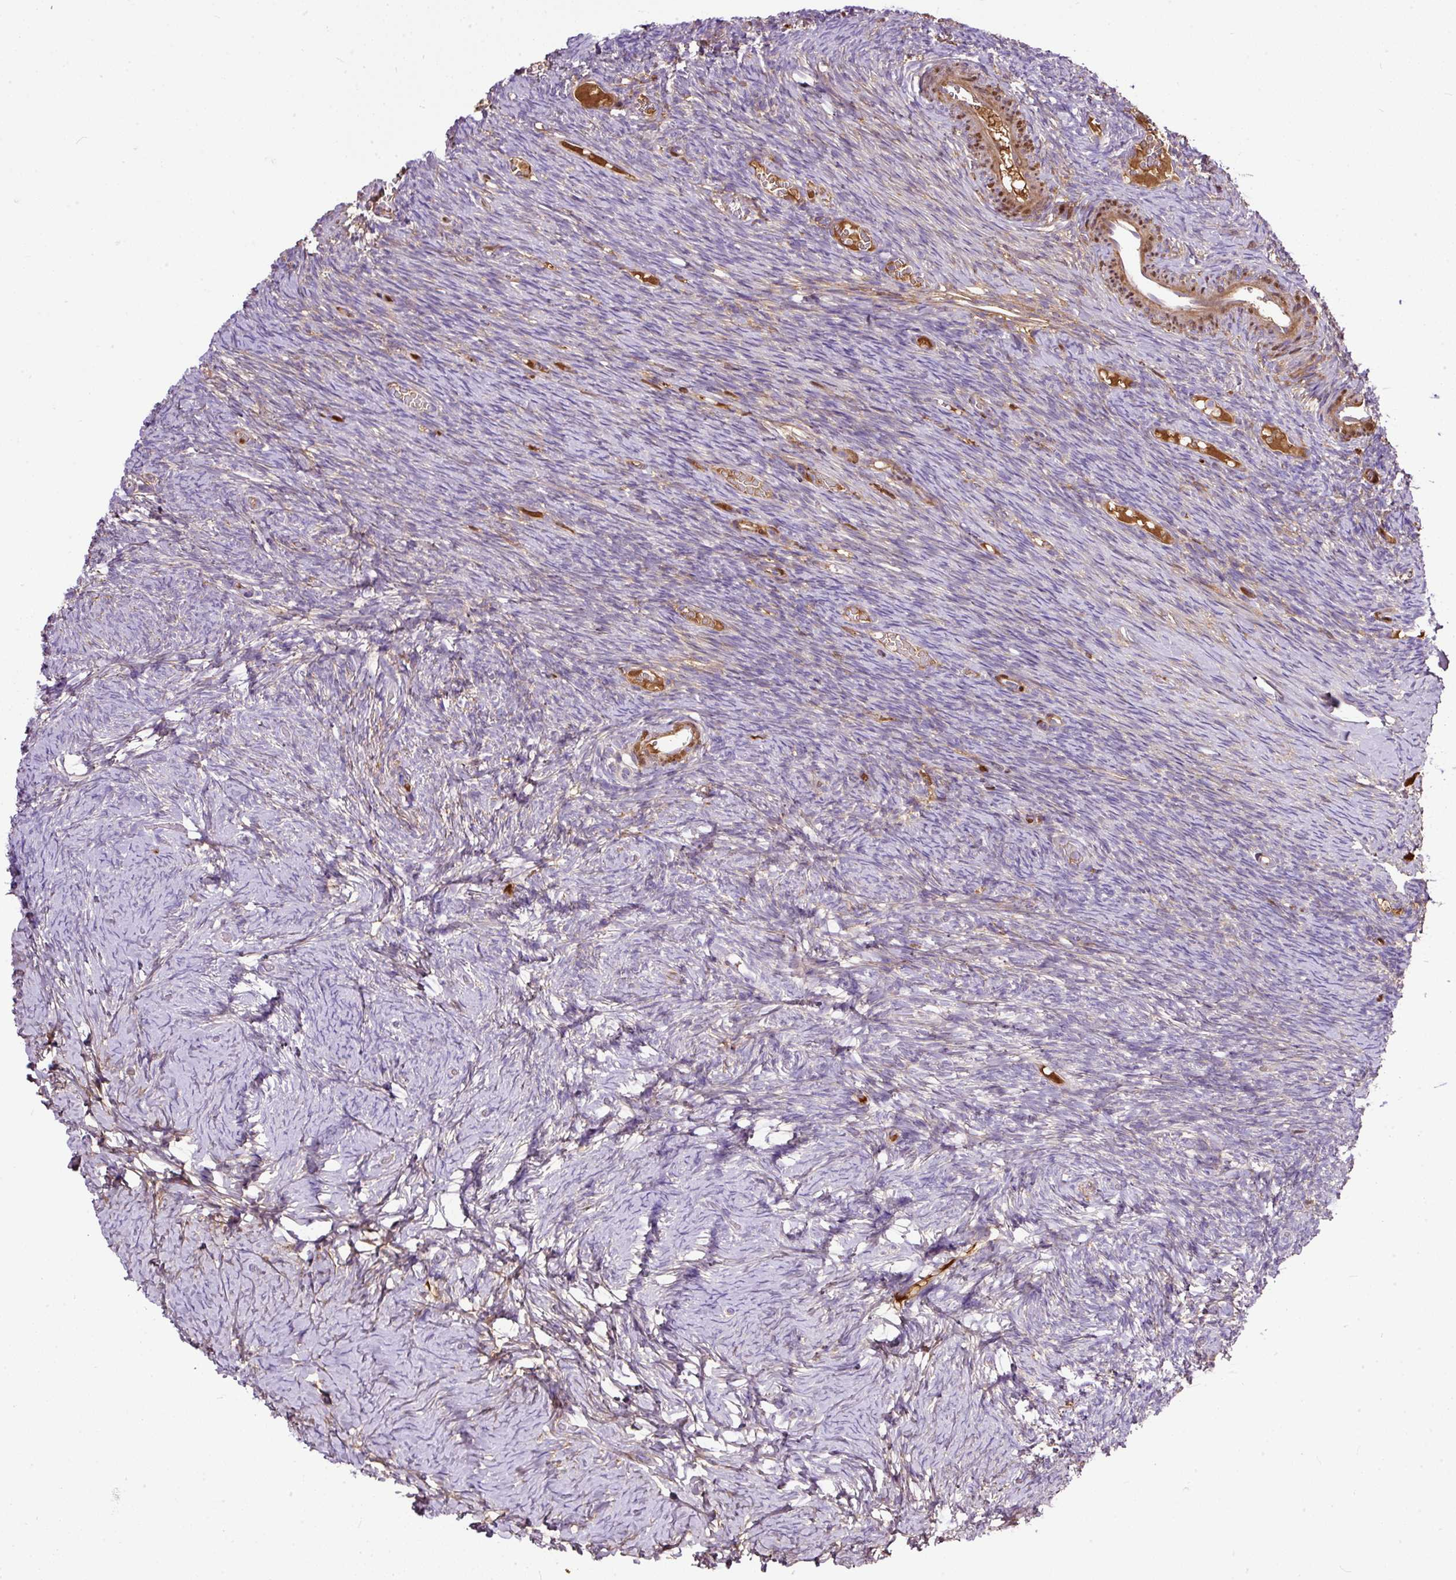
{"staining": {"intensity": "negative", "quantity": "none", "location": "none"}, "tissue": "ovary", "cell_type": "Follicle cells", "image_type": "normal", "snomed": [{"axis": "morphology", "description": "Normal tissue, NOS"}, {"axis": "topography", "description": "Ovary"}], "caption": "Protein analysis of normal ovary shows no significant expression in follicle cells. (Brightfield microscopy of DAB (3,3'-diaminobenzidine) IHC at high magnification).", "gene": "CLEC3B", "patient": {"sex": "female", "age": 39}}